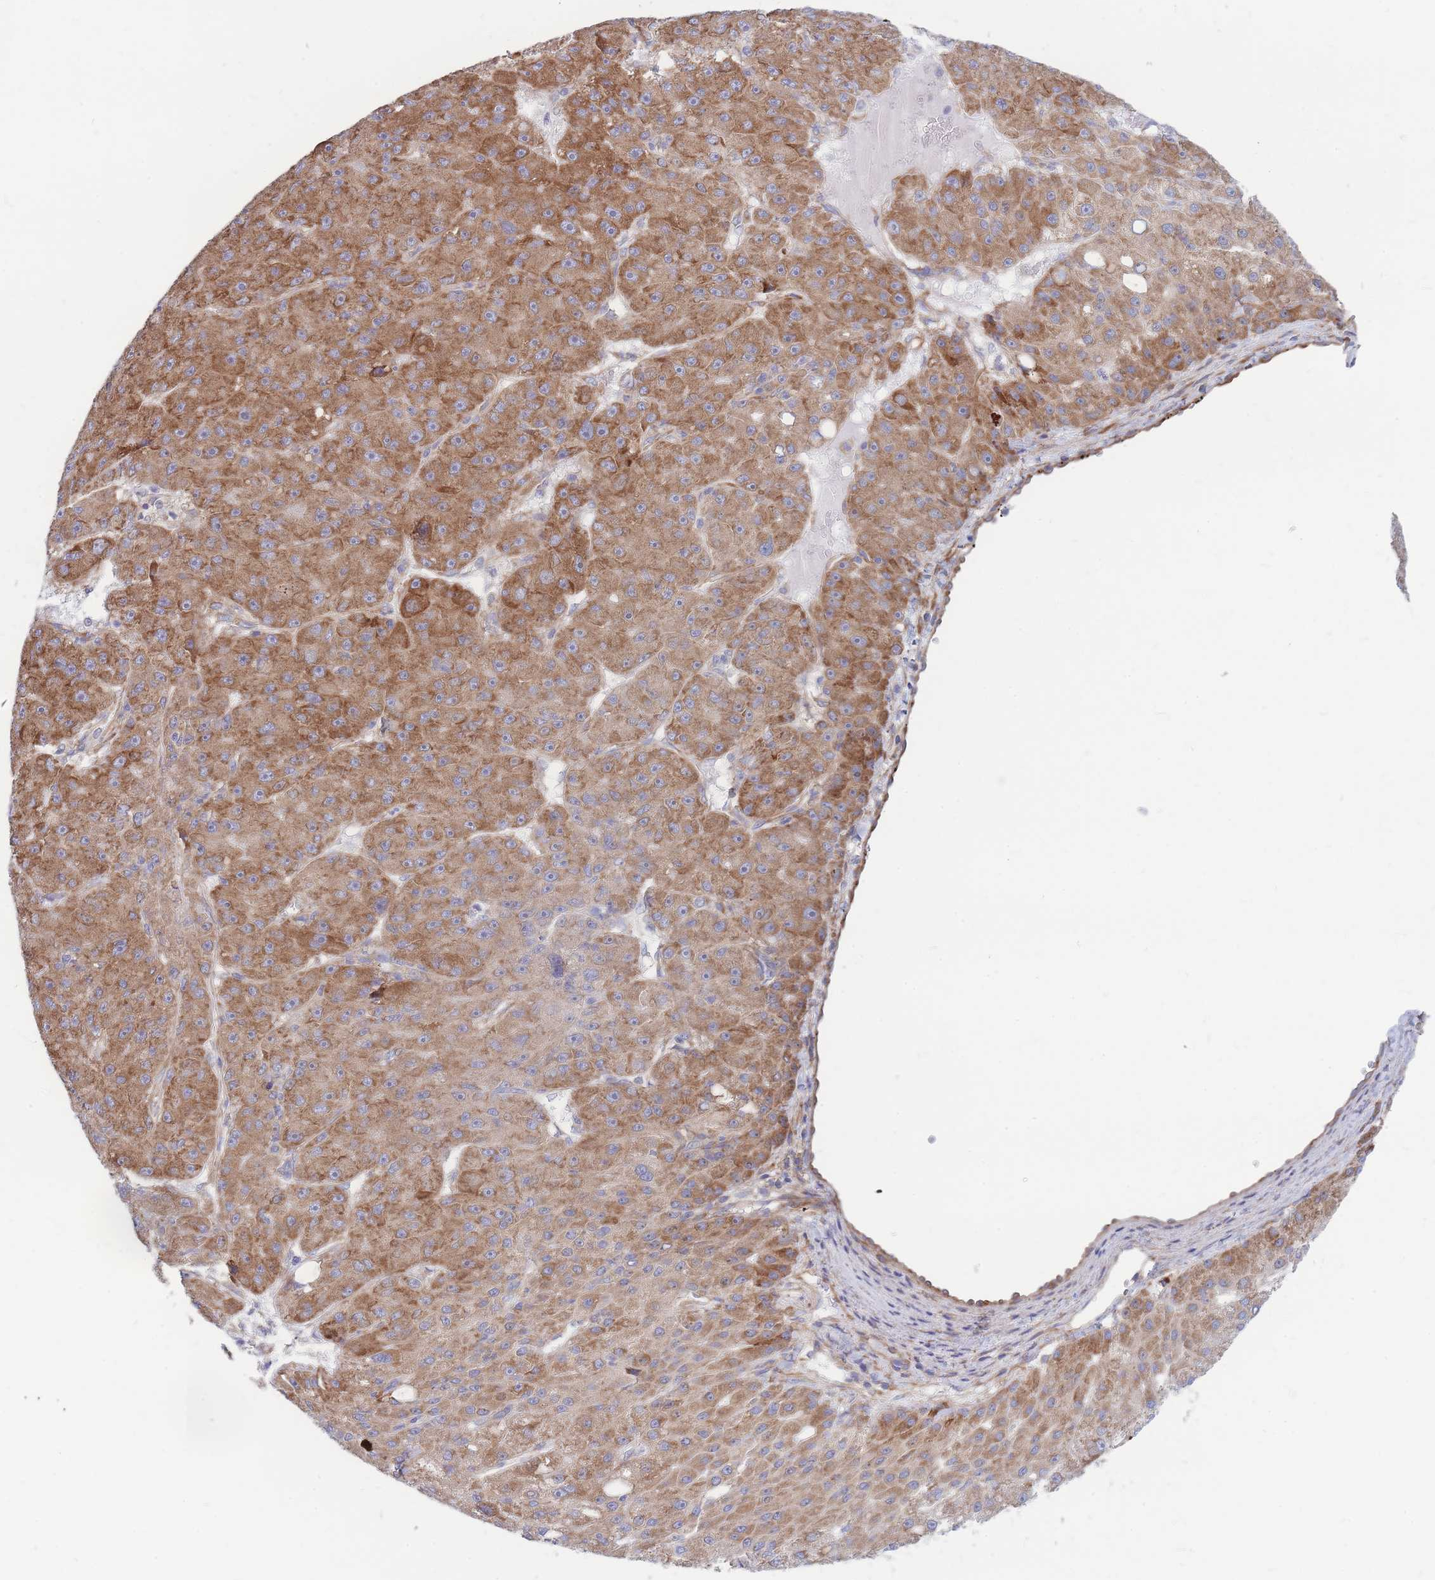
{"staining": {"intensity": "moderate", "quantity": ">75%", "location": "cytoplasmic/membranous"}, "tissue": "liver cancer", "cell_type": "Tumor cells", "image_type": "cancer", "snomed": [{"axis": "morphology", "description": "Carcinoma, Hepatocellular, NOS"}, {"axis": "topography", "description": "Liver"}], "caption": "Liver cancer stained with a brown dye shows moderate cytoplasmic/membranous positive positivity in about >75% of tumor cells.", "gene": "RPL8", "patient": {"sex": "male", "age": 67}}